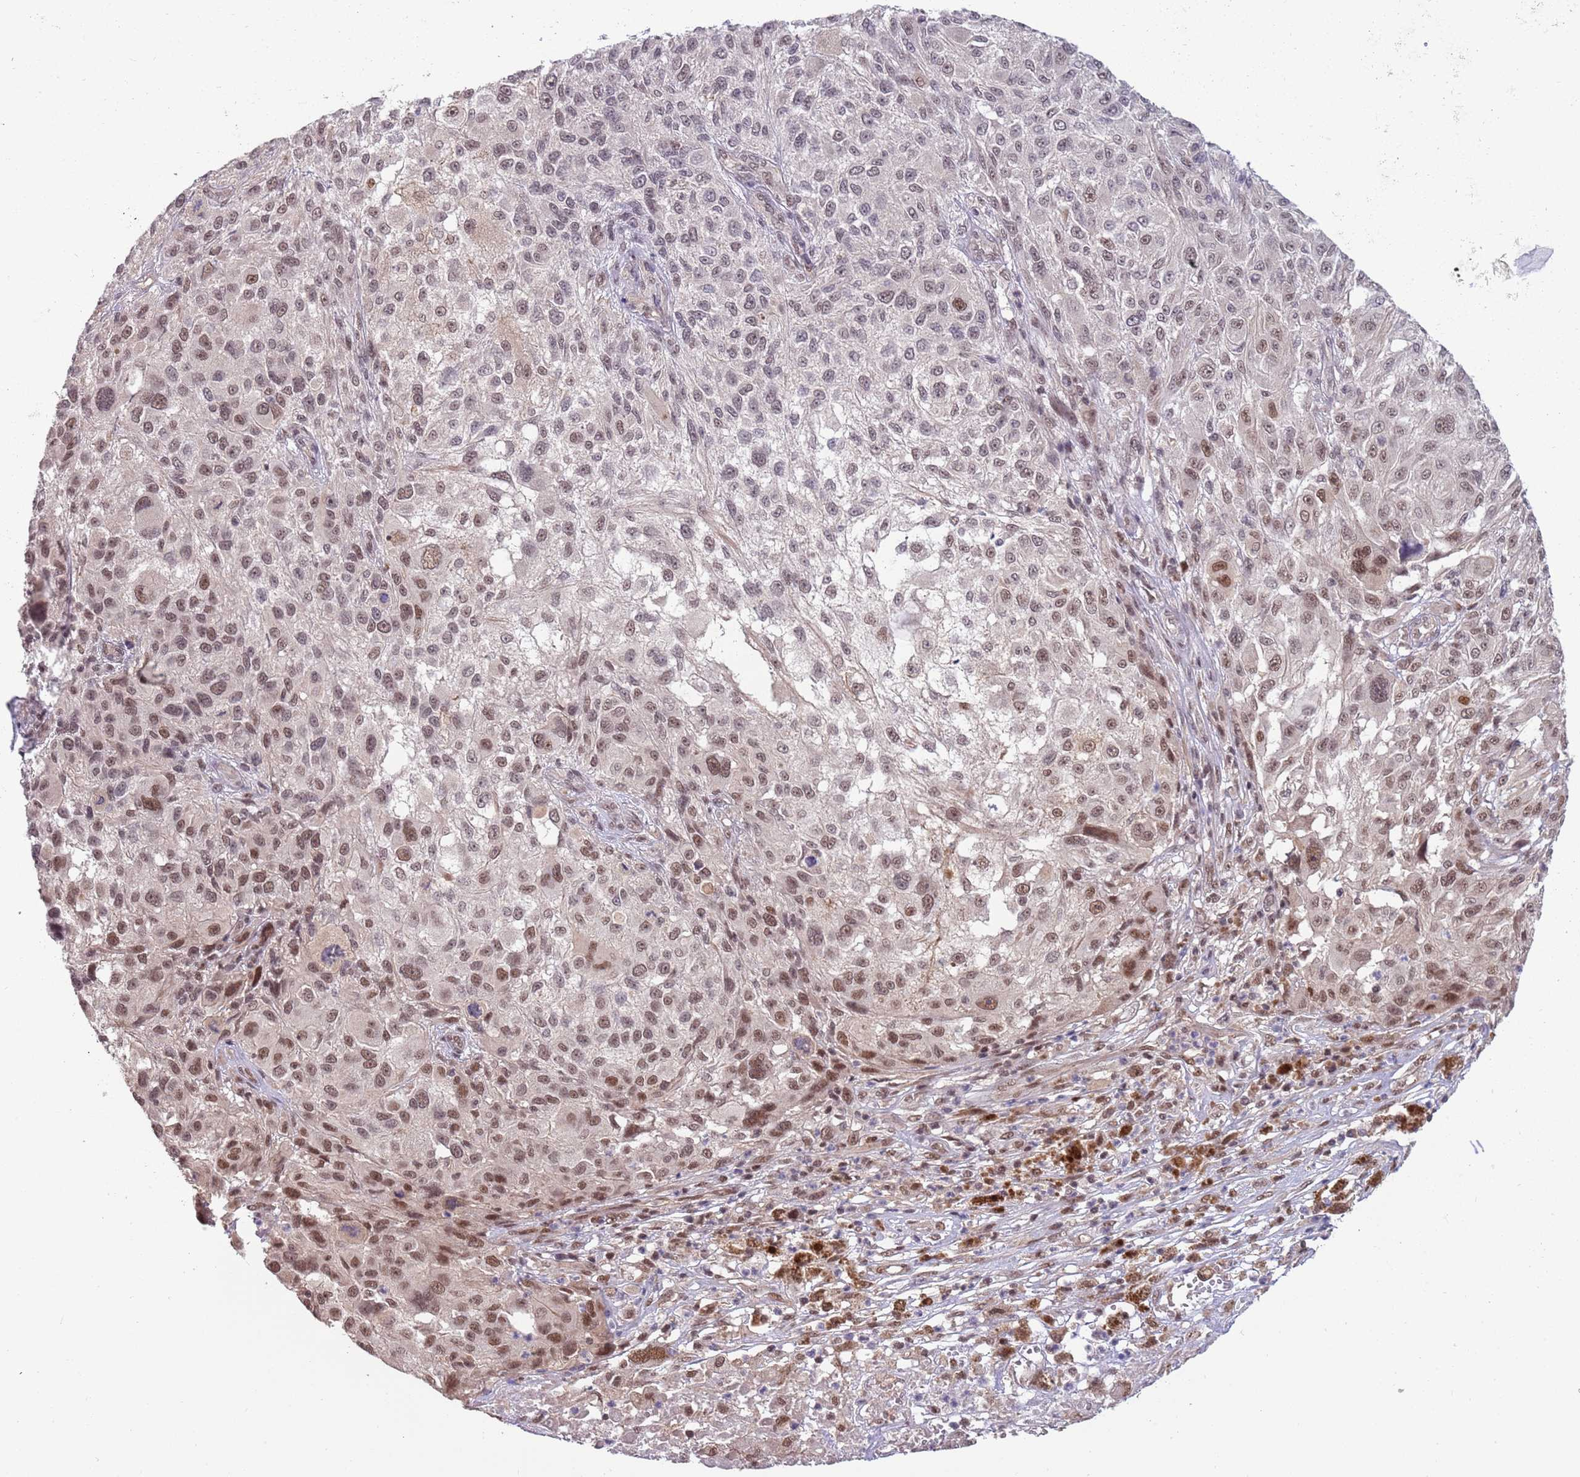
{"staining": {"intensity": "strong", "quantity": "<25%", "location": "nuclear"}, "tissue": "melanoma", "cell_type": "Tumor cells", "image_type": "cancer", "snomed": [{"axis": "morphology", "description": "Normal morphology"}, {"axis": "morphology", "description": "Malignant melanoma, NOS"}, {"axis": "topography", "description": "Skin"}], "caption": "Brown immunohistochemical staining in human malignant melanoma demonstrates strong nuclear expression in approximately <25% of tumor cells.", "gene": "ZBTB7A", "patient": {"sex": "female", "age": 72}}